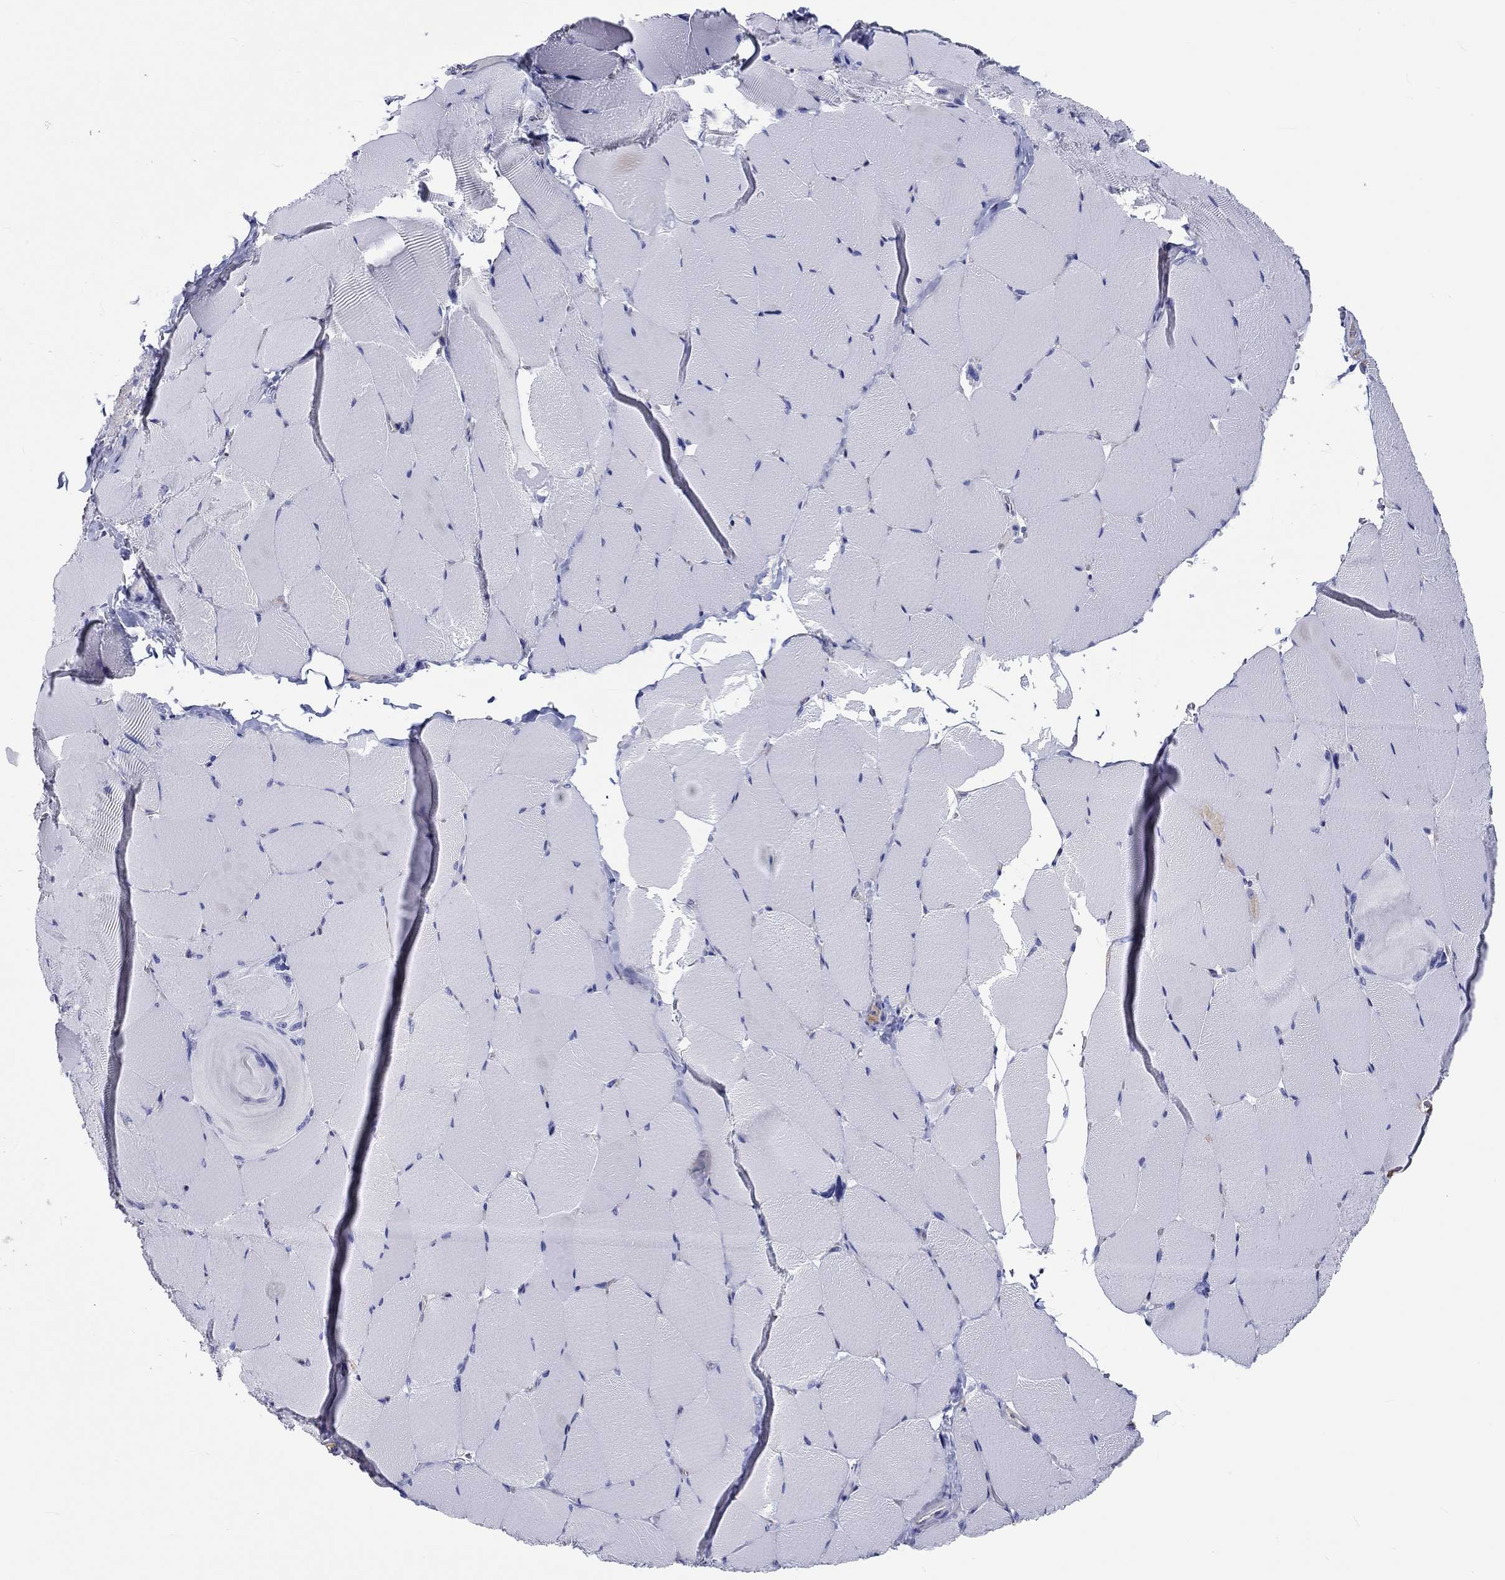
{"staining": {"intensity": "negative", "quantity": "none", "location": "none"}, "tissue": "skeletal muscle", "cell_type": "Myocytes", "image_type": "normal", "snomed": [{"axis": "morphology", "description": "Normal tissue, NOS"}, {"axis": "topography", "description": "Skeletal muscle"}], "caption": "DAB (3,3'-diaminobenzidine) immunohistochemical staining of normal human skeletal muscle reveals no significant expression in myocytes.", "gene": "CDY1B", "patient": {"sex": "female", "age": 37}}